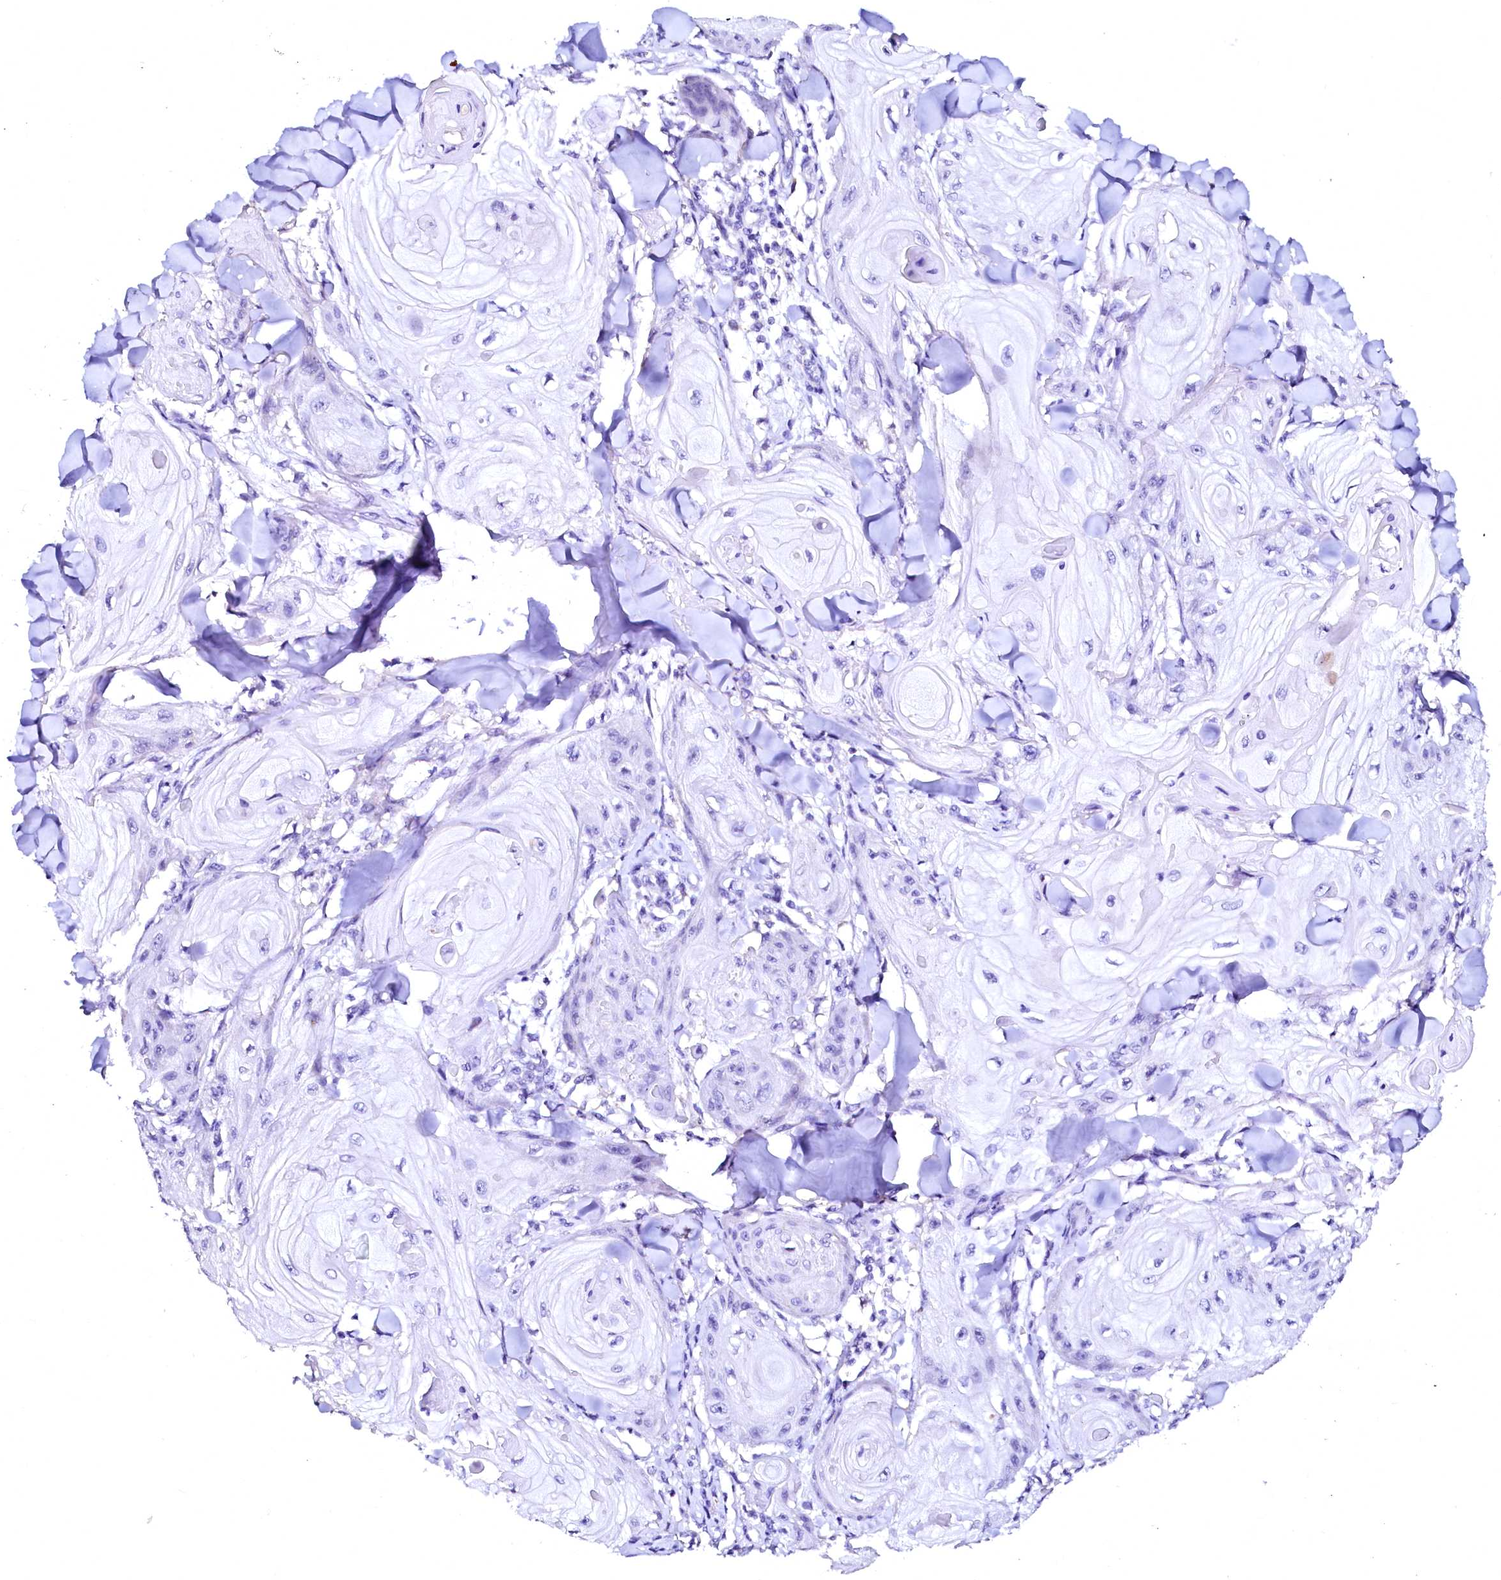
{"staining": {"intensity": "negative", "quantity": "none", "location": "none"}, "tissue": "skin cancer", "cell_type": "Tumor cells", "image_type": "cancer", "snomed": [{"axis": "morphology", "description": "Squamous cell carcinoma, NOS"}, {"axis": "topography", "description": "Skin"}], "caption": "Immunohistochemistry photomicrograph of neoplastic tissue: squamous cell carcinoma (skin) stained with DAB demonstrates no significant protein expression in tumor cells.", "gene": "NALF1", "patient": {"sex": "male", "age": 74}}